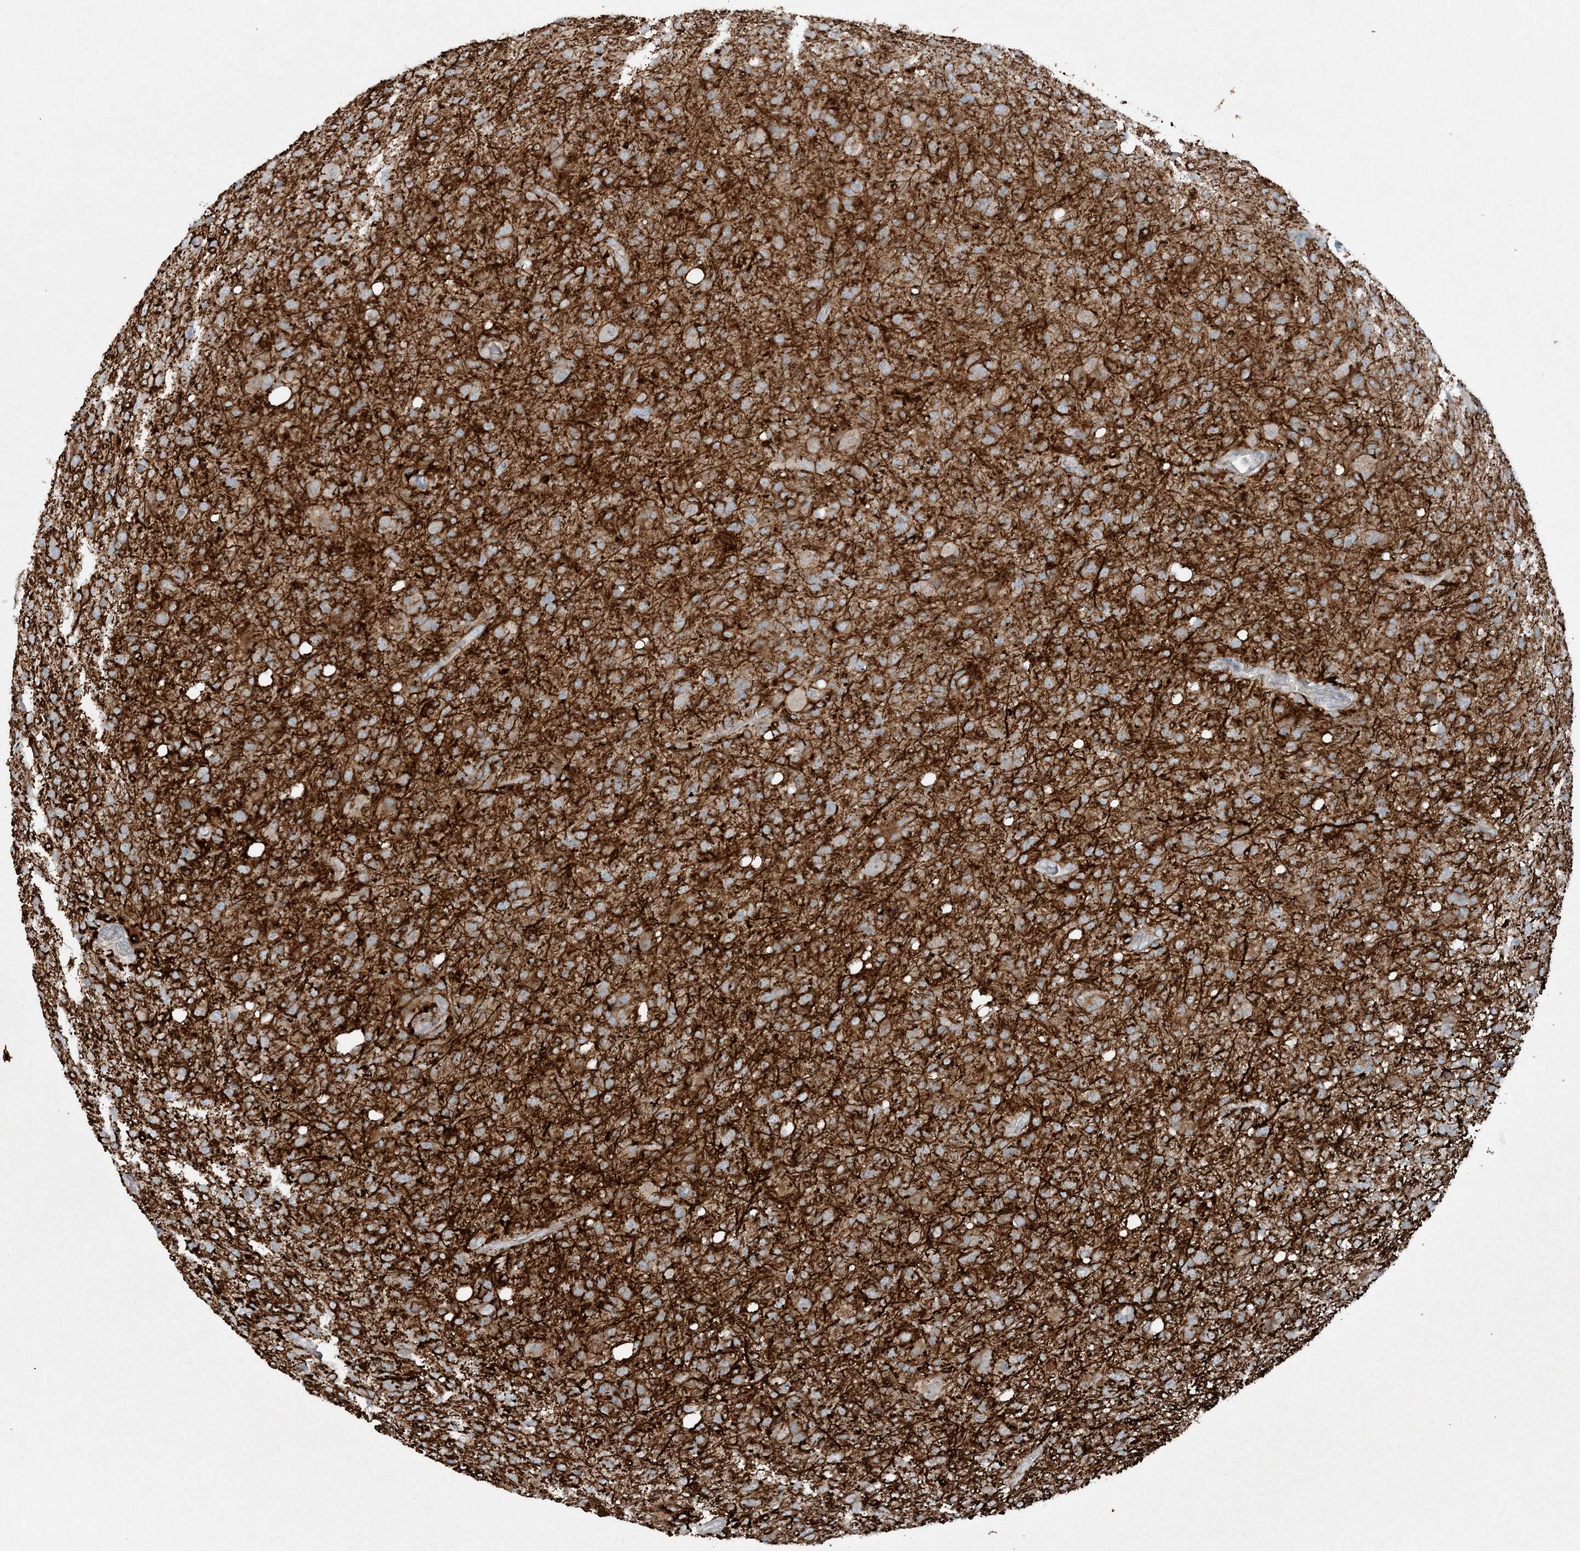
{"staining": {"intensity": "negative", "quantity": "none", "location": "none"}, "tissue": "glioma", "cell_type": "Tumor cells", "image_type": "cancer", "snomed": [{"axis": "morphology", "description": "Glioma, malignant, High grade"}, {"axis": "topography", "description": "Brain"}], "caption": "Glioma stained for a protein using immunohistochemistry (IHC) displays no staining tumor cells.", "gene": "MITD1", "patient": {"sex": "female", "age": 57}}